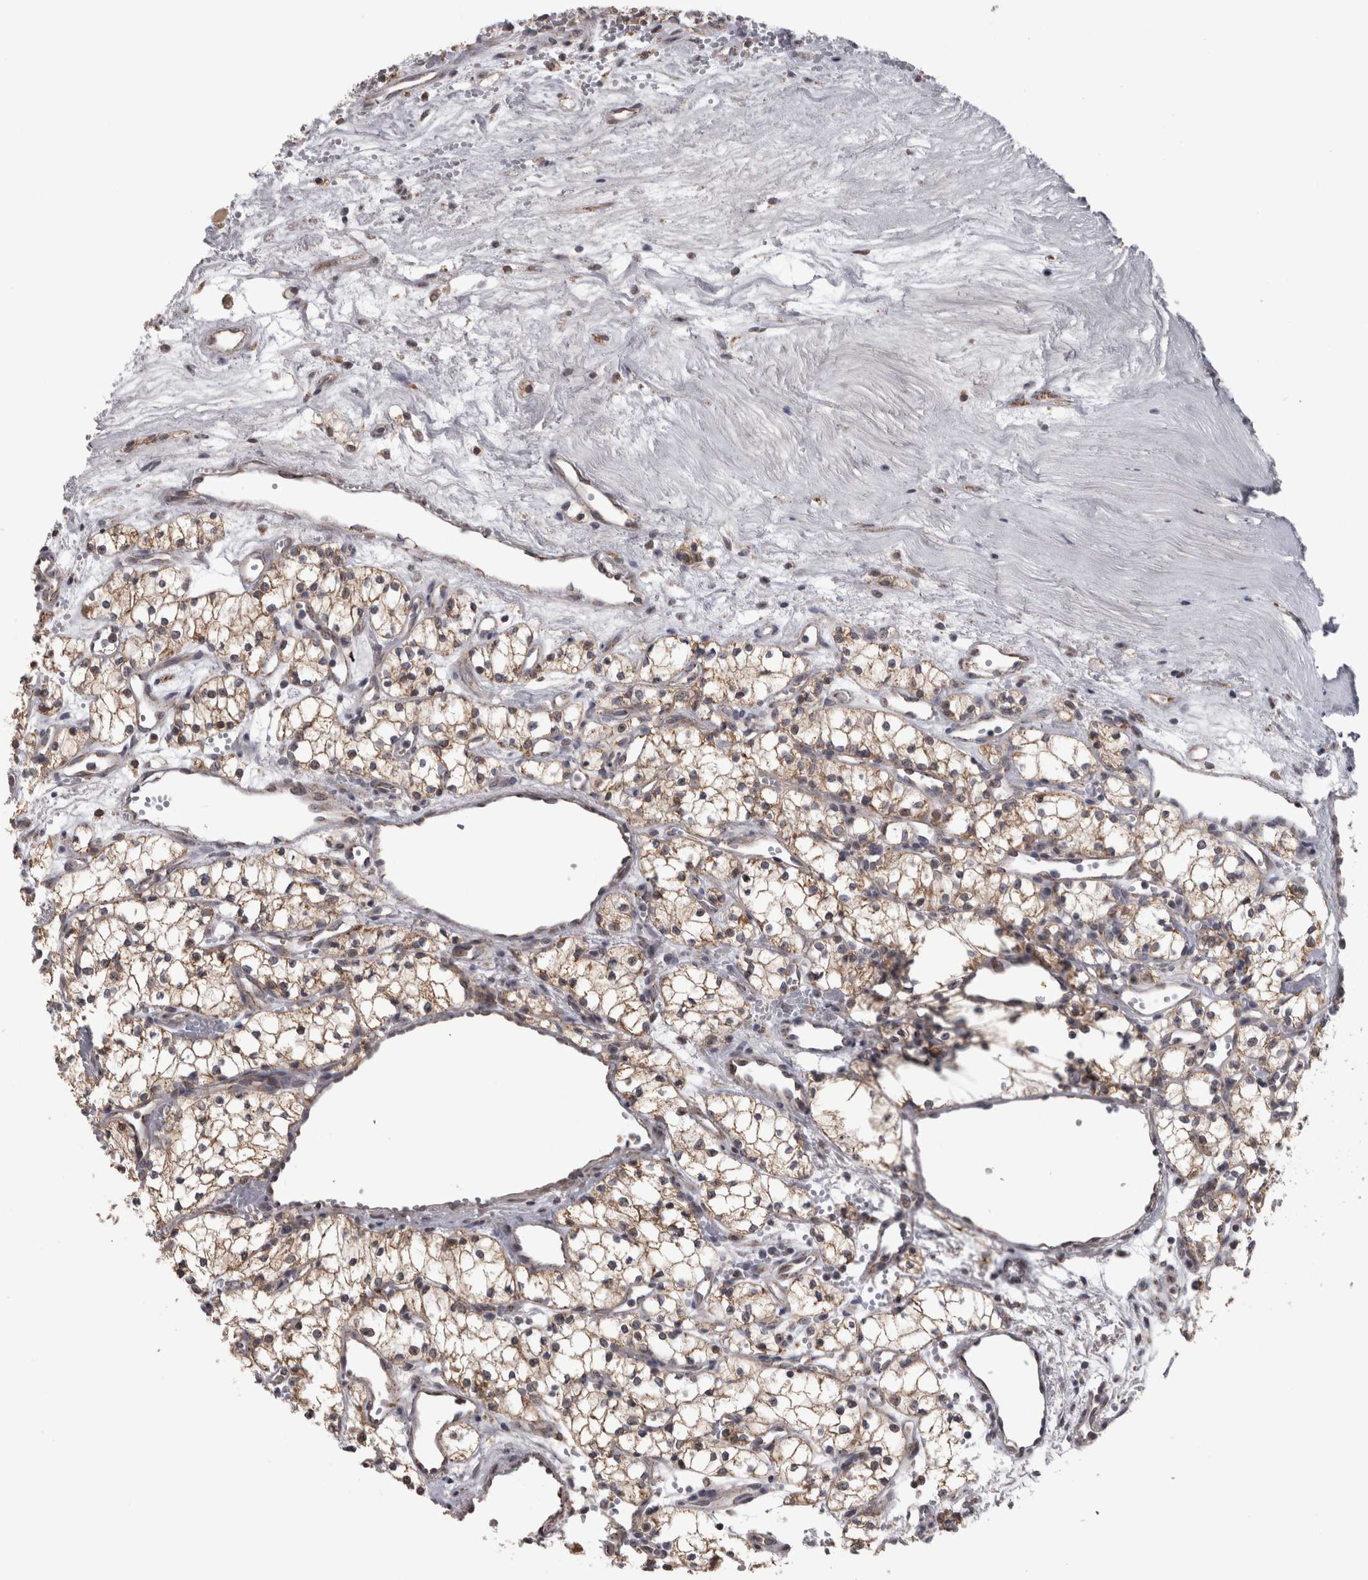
{"staining": {"intensity": "moderate", "quantity": ">75%", "location": "cytoplasmic/membranous"}, "tissue": "renal cancer", "cell_type": "Tumor cells", "image_type": "cancer", "snomed": [{"axis": "morphology", "description": "Adenocarcinoma, NOS"}, {"axis": "topography", "description": "Kidney"}], "caption": "A high-resolution micrograph shows IHC staining of renal adenocarcinoma, which shows moderate cytoplasmic/membranous expression in approximately >75% of tumor cells. Immunohistochemistry (ihc) stains the protein of interest in brown and the nuclei are stained blue.", "gene": "DBT", "patient": {"sex": "male", "age": 59}}